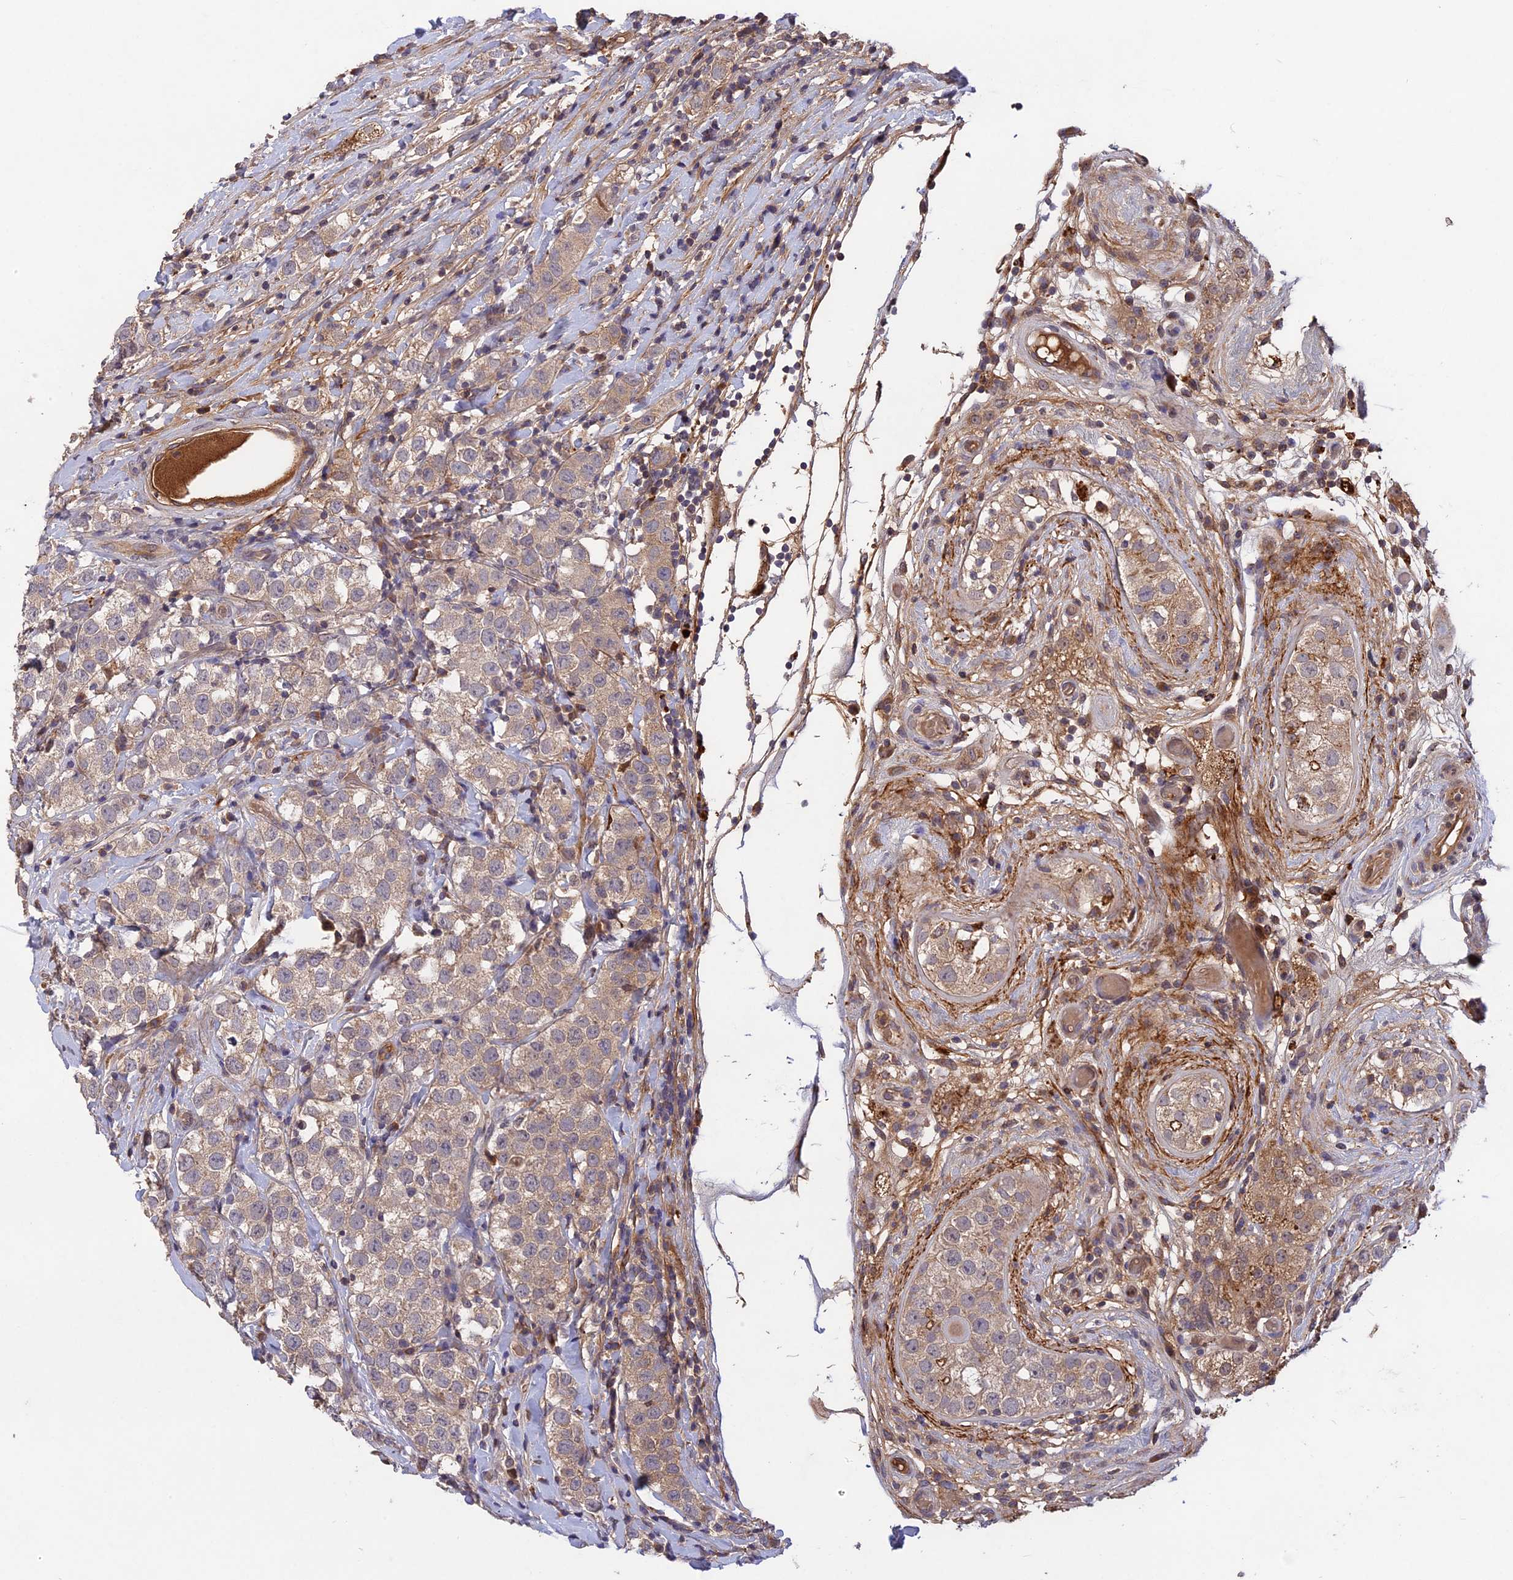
{"staining": {"intensity": "weak", "quantity": ">75%", "location": "cytoplasmic/membranous"}, "tissue": "testis cancer", "cell_type": "Tumor cells", "image_type": "cancer", "snomed": [{"axis": "morphology", "description": "Seminoma, NOS"}, {"axis": "topography", "description": "Testis"}], "caption": "Testis cancer (seminoma) was stained to show a protein in brown. There is low levels of weak cytoplasmic/membranous staining in about >75% of tumor cells.", "gene": "ADO", "patient": {"sex": "male", "age": 34}}